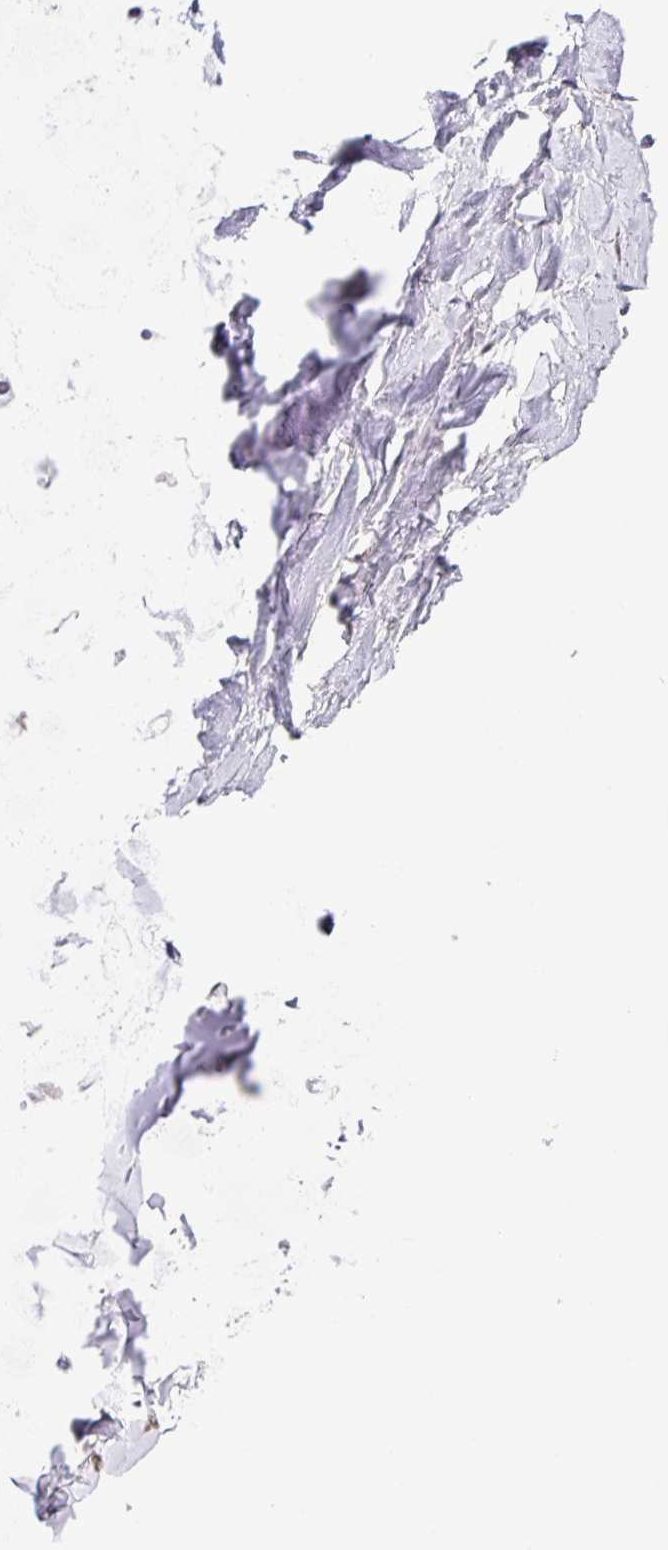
{"staining": {"intensity": "negative", "quantity": "none", "location": "none"}, "tissue": "soft tissue", "cell_type": "Fibroblasts", "image_type": "normal", "snomed": [{"axis": "morphology", "description": "Normal tissue, NOS"}, {"axis": "topography", "description": "Cartilage tissue"}, {"axis": "topography", "description": "Bronchus"}, {"axis": "topography", "description": "Peripheral nerve tissue"}], "caption": "Immunohistochemical staining of normal human soft tissue reveals no significant expression in fibroblasts.", "gene": "SFTPB", "patient": {"sex": "female", "age": 59}}